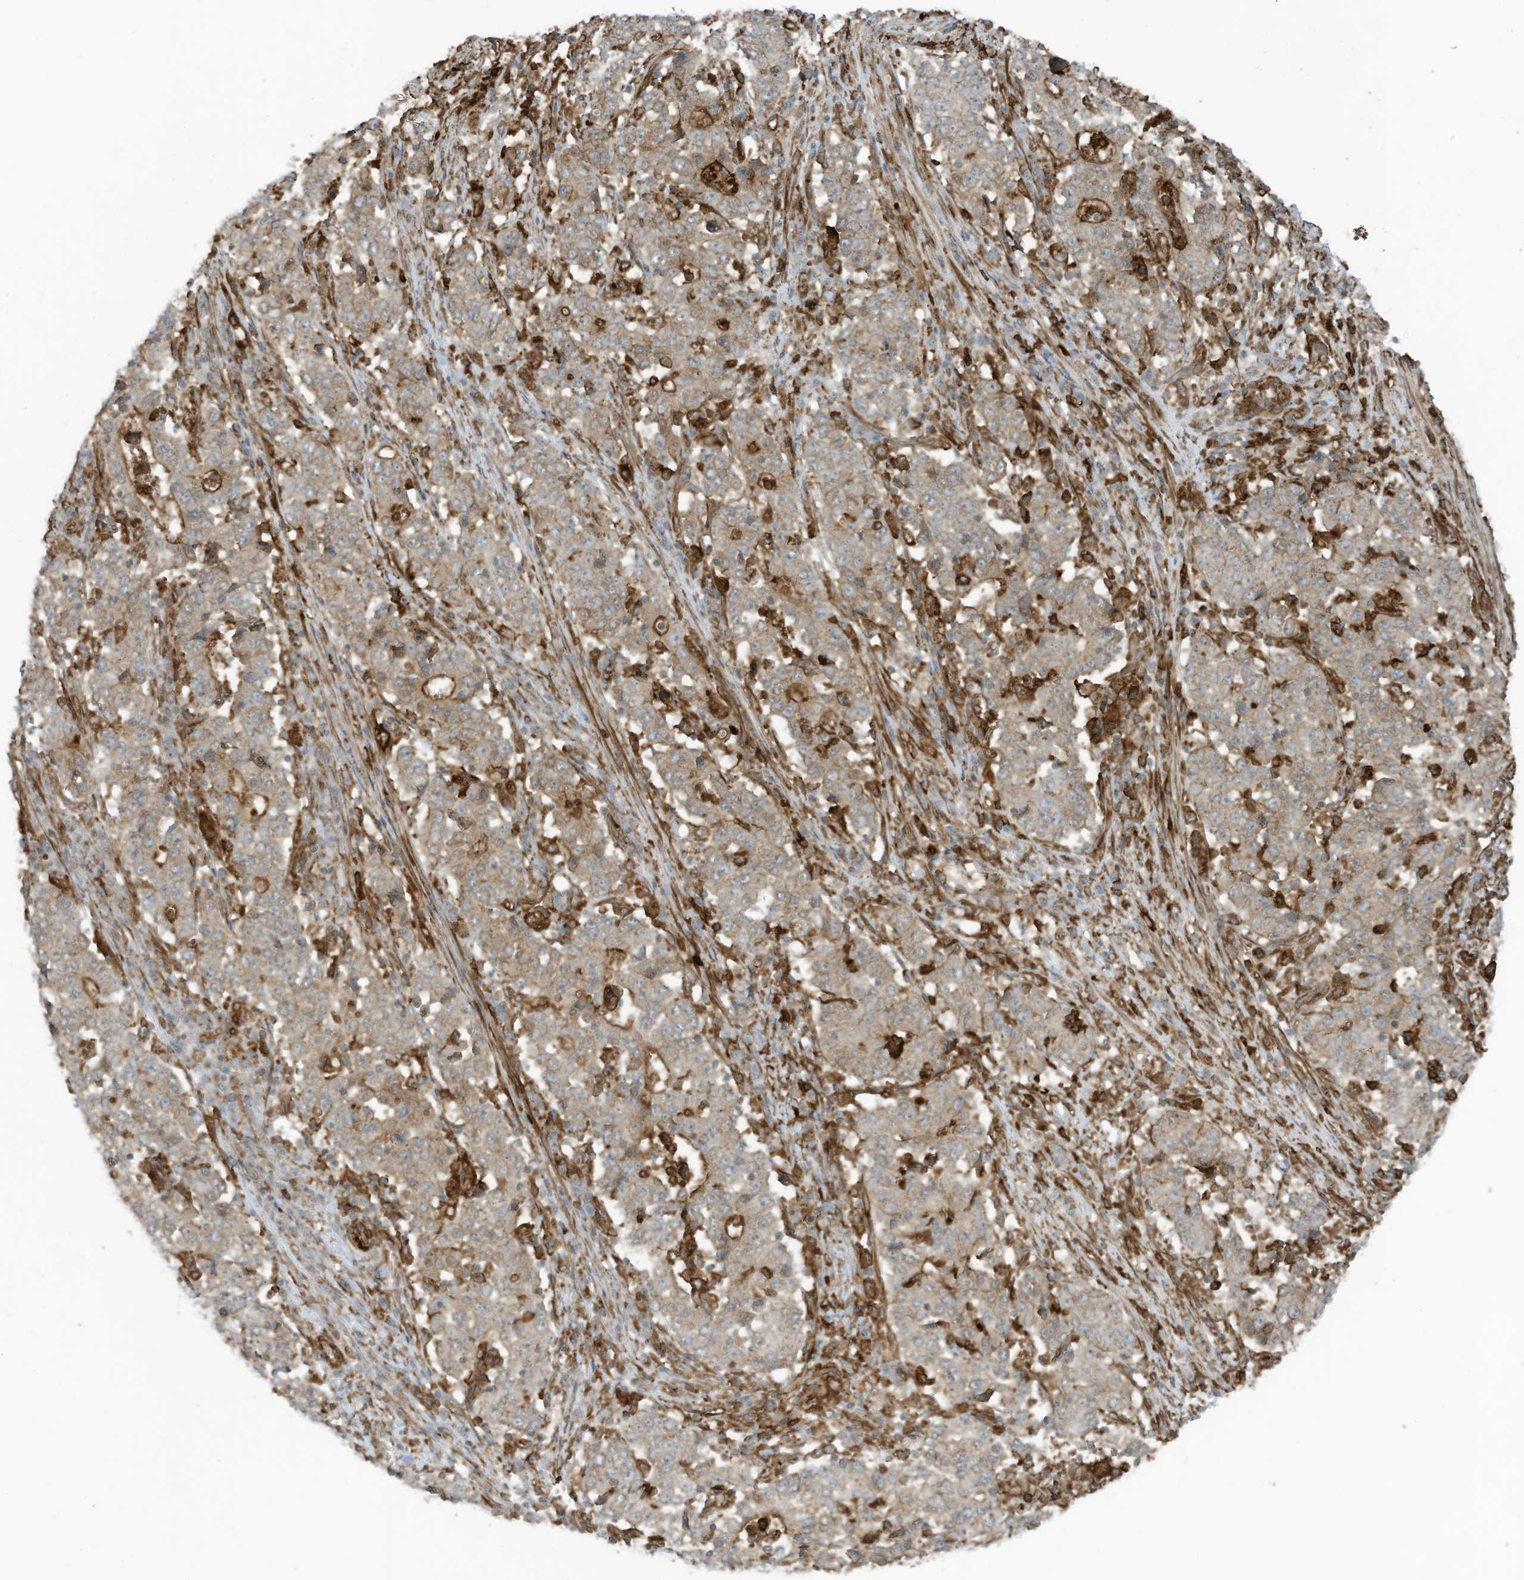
{"staining": {"intensity": "moderate", "quantity": "25%-75%", "location": "cytoplasmic/membranous"}, "tissue": "stomach cancer", "cell_type": "Tumor cells", "image_type": "cancer", "snomed": [{"axis": "morphology", "description": "Adenocarcinoma, NOS"}, {"axis": "topography", "description": "Stomach"}], "caption": "A brown stain labels moderate cytoplasmic/membranous staining of a protein in human adenocarcinoma (stomach) tumor cells.", "gene": "SLC9A2", "patient": {"sex": "male", "age": 59}}